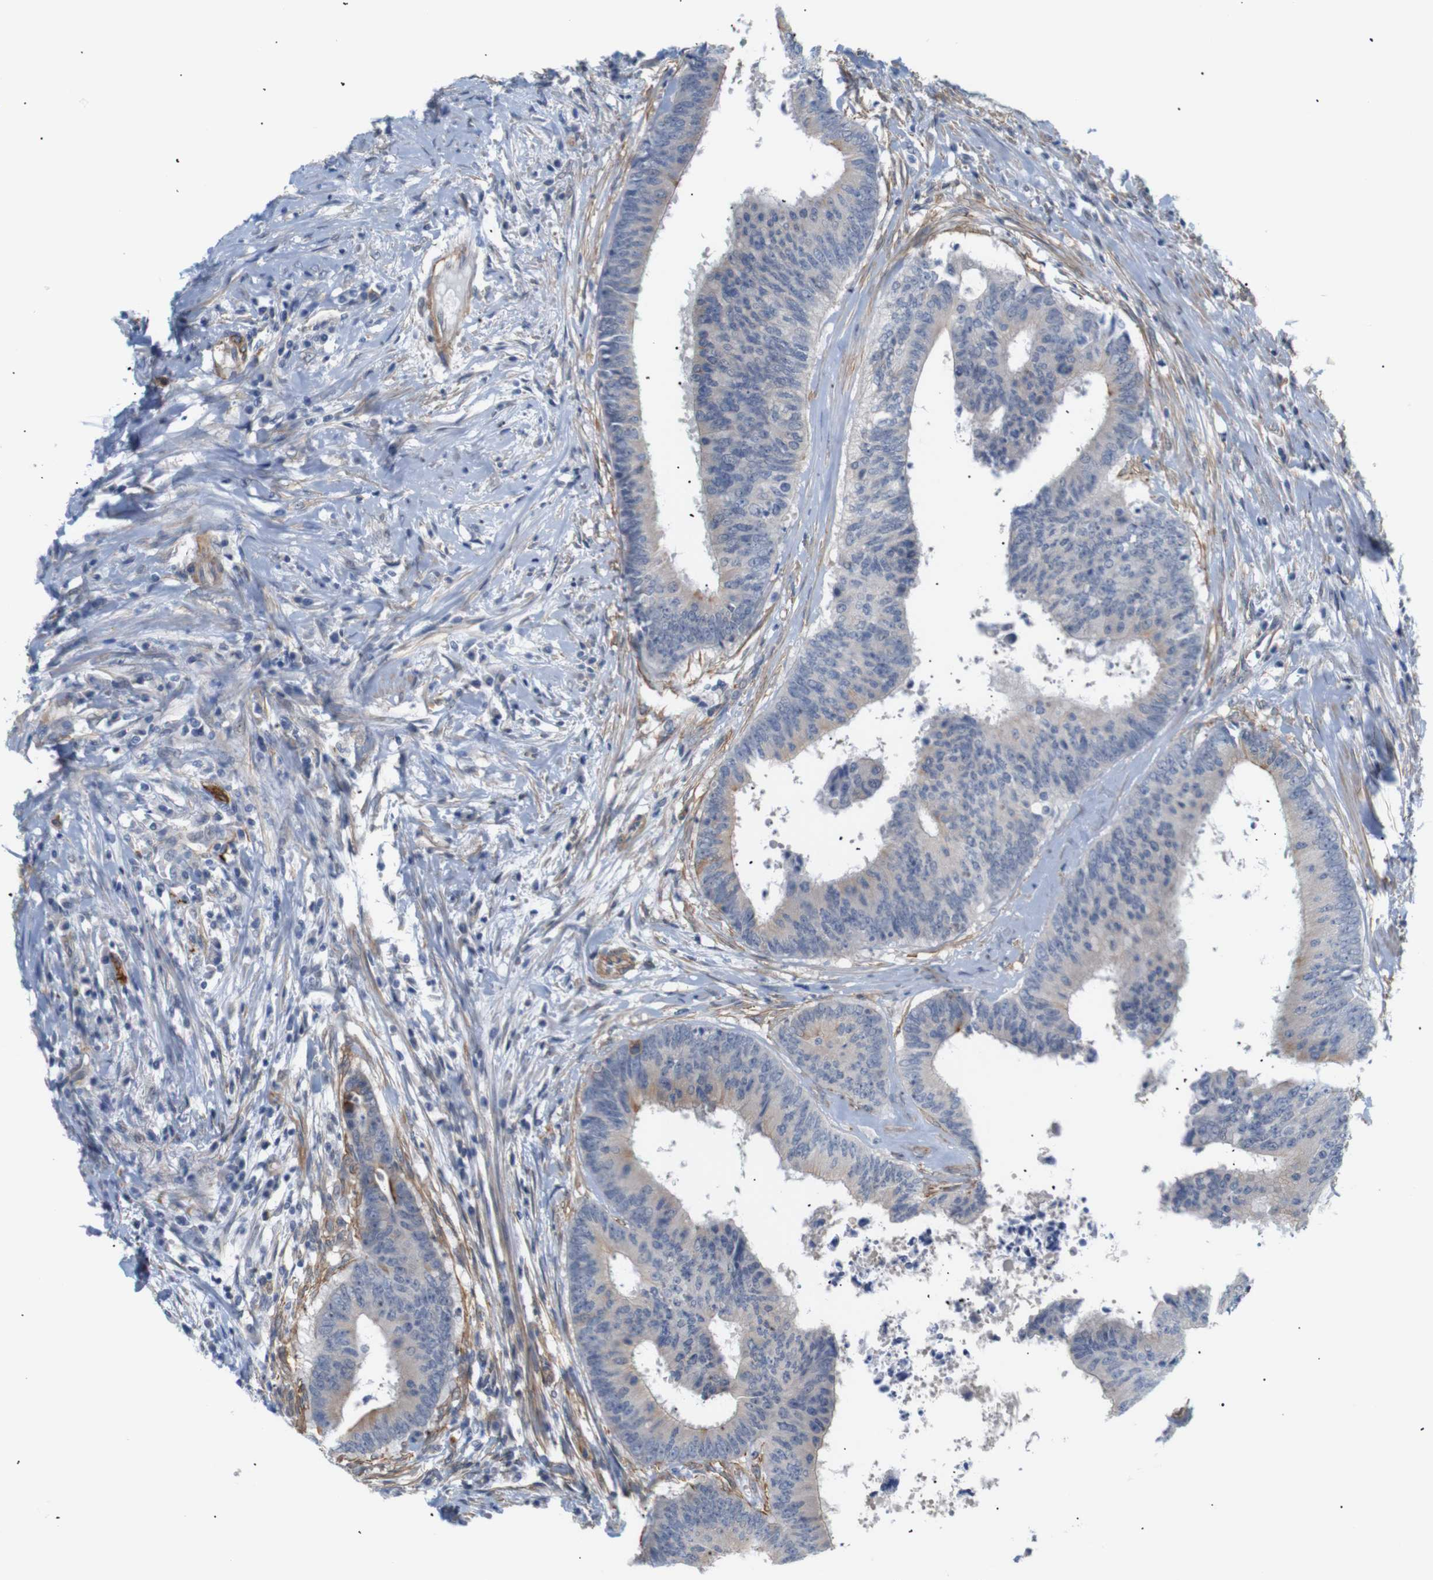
{"staining": {"intensity": "weak", "quantity": "<25%", "location": "cytoplasmic/membranous"}, "tissue": "colorectal cancer", "cell_type": "Tumor cells", "image_type": "cancer", "snomed": [{"axis": "morphology", "description": "Adenocarcinoma, NOS"}, {"axis": "topography", "description": "Rectum"}], "caption": "Tumor cells show no significant expression in colorectal cancer (adenocarcinoma).", "gene": "STMN3", "patient": {"sex": "male", "age": 72}}